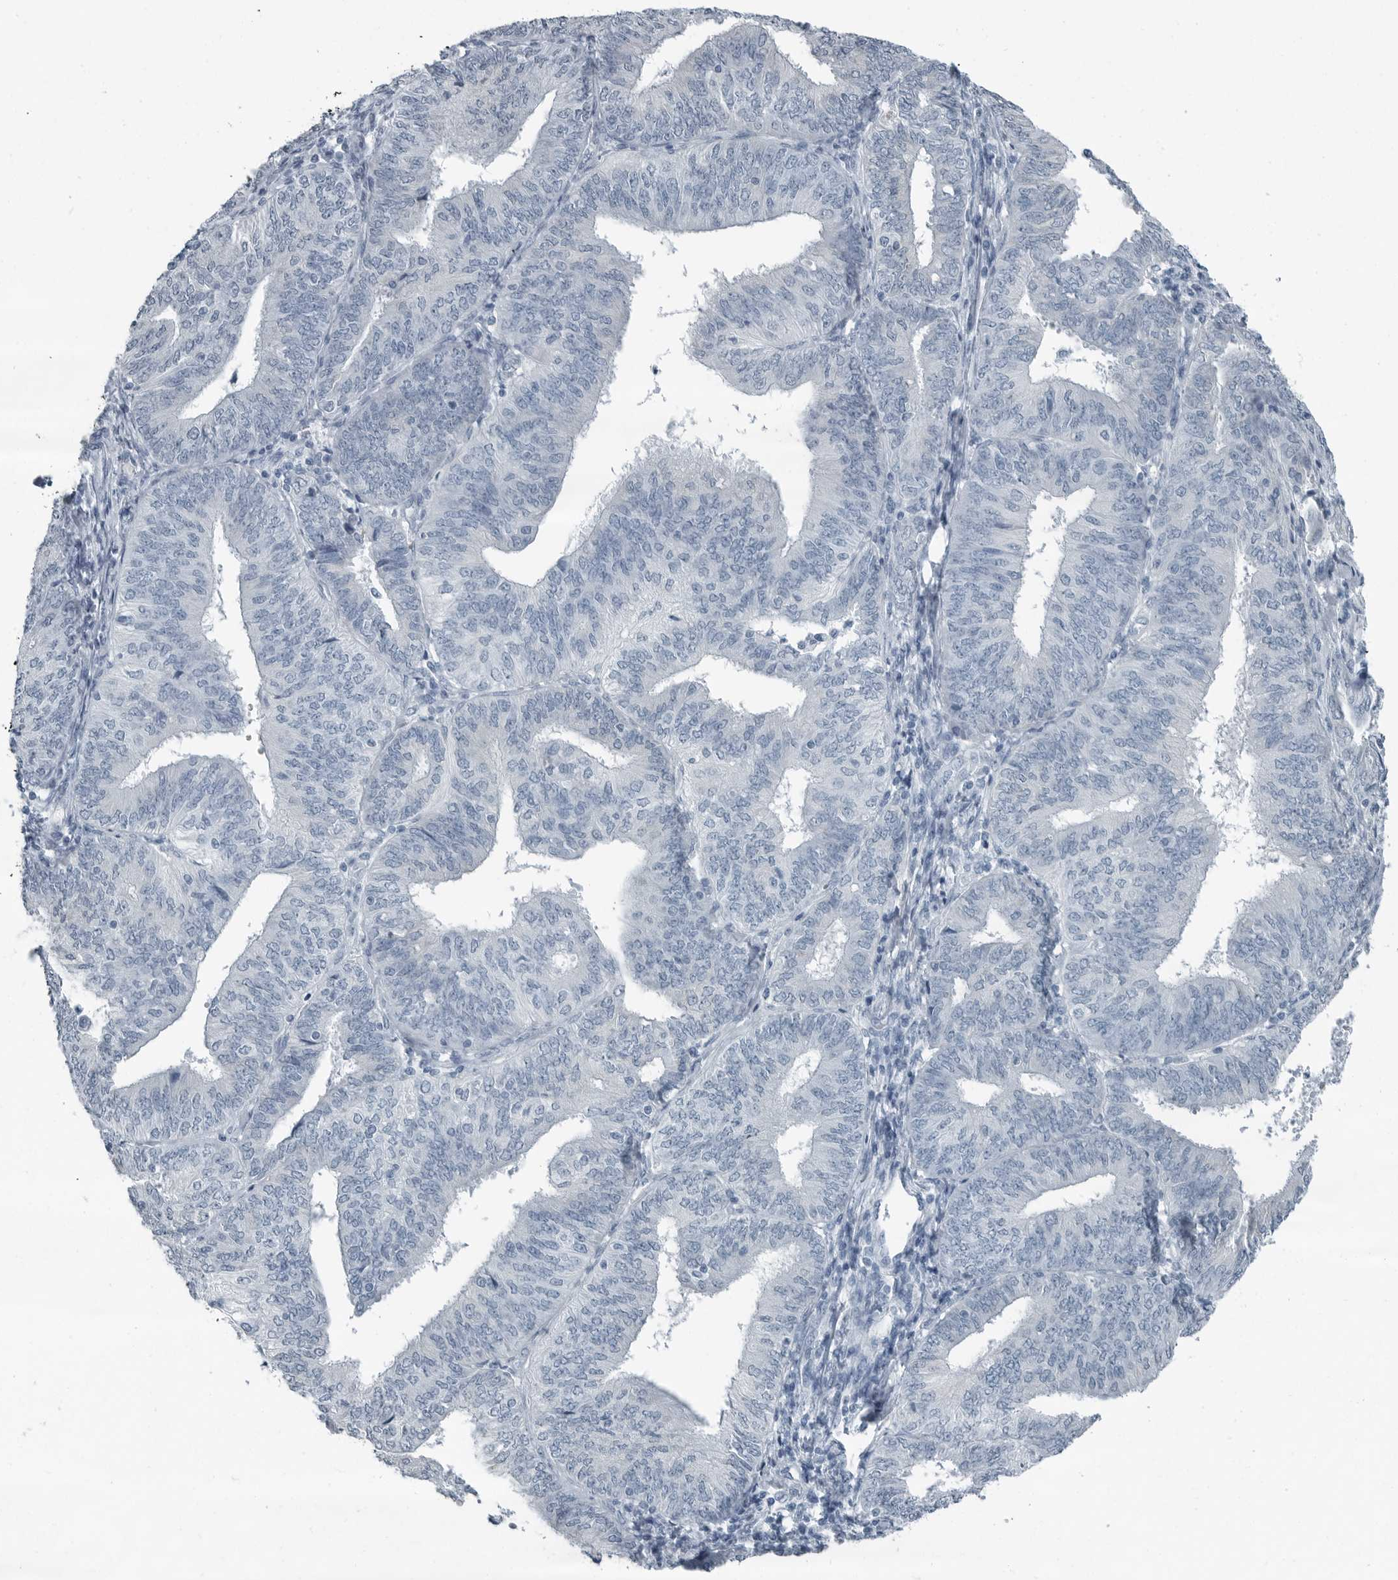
{"staining": {"intensity": "negative", "quantity": "none", "location": "none"}, "tissue": "endometrial cancer", "cell_type": "Tumor cells", "image_type": "cancer", "snomed": [{"axis": "morphology", "description": "Adenocarcinoma, NOS"}, {"axis": "topography", "description": "Endometrium"}], "caption": "Histopathology image shows no significant protein positivity in tumor cells of endometrial cancer (adenocarcinoma).", "gene": "FABP6", "patient": {"sex": "female", "age": 58}}